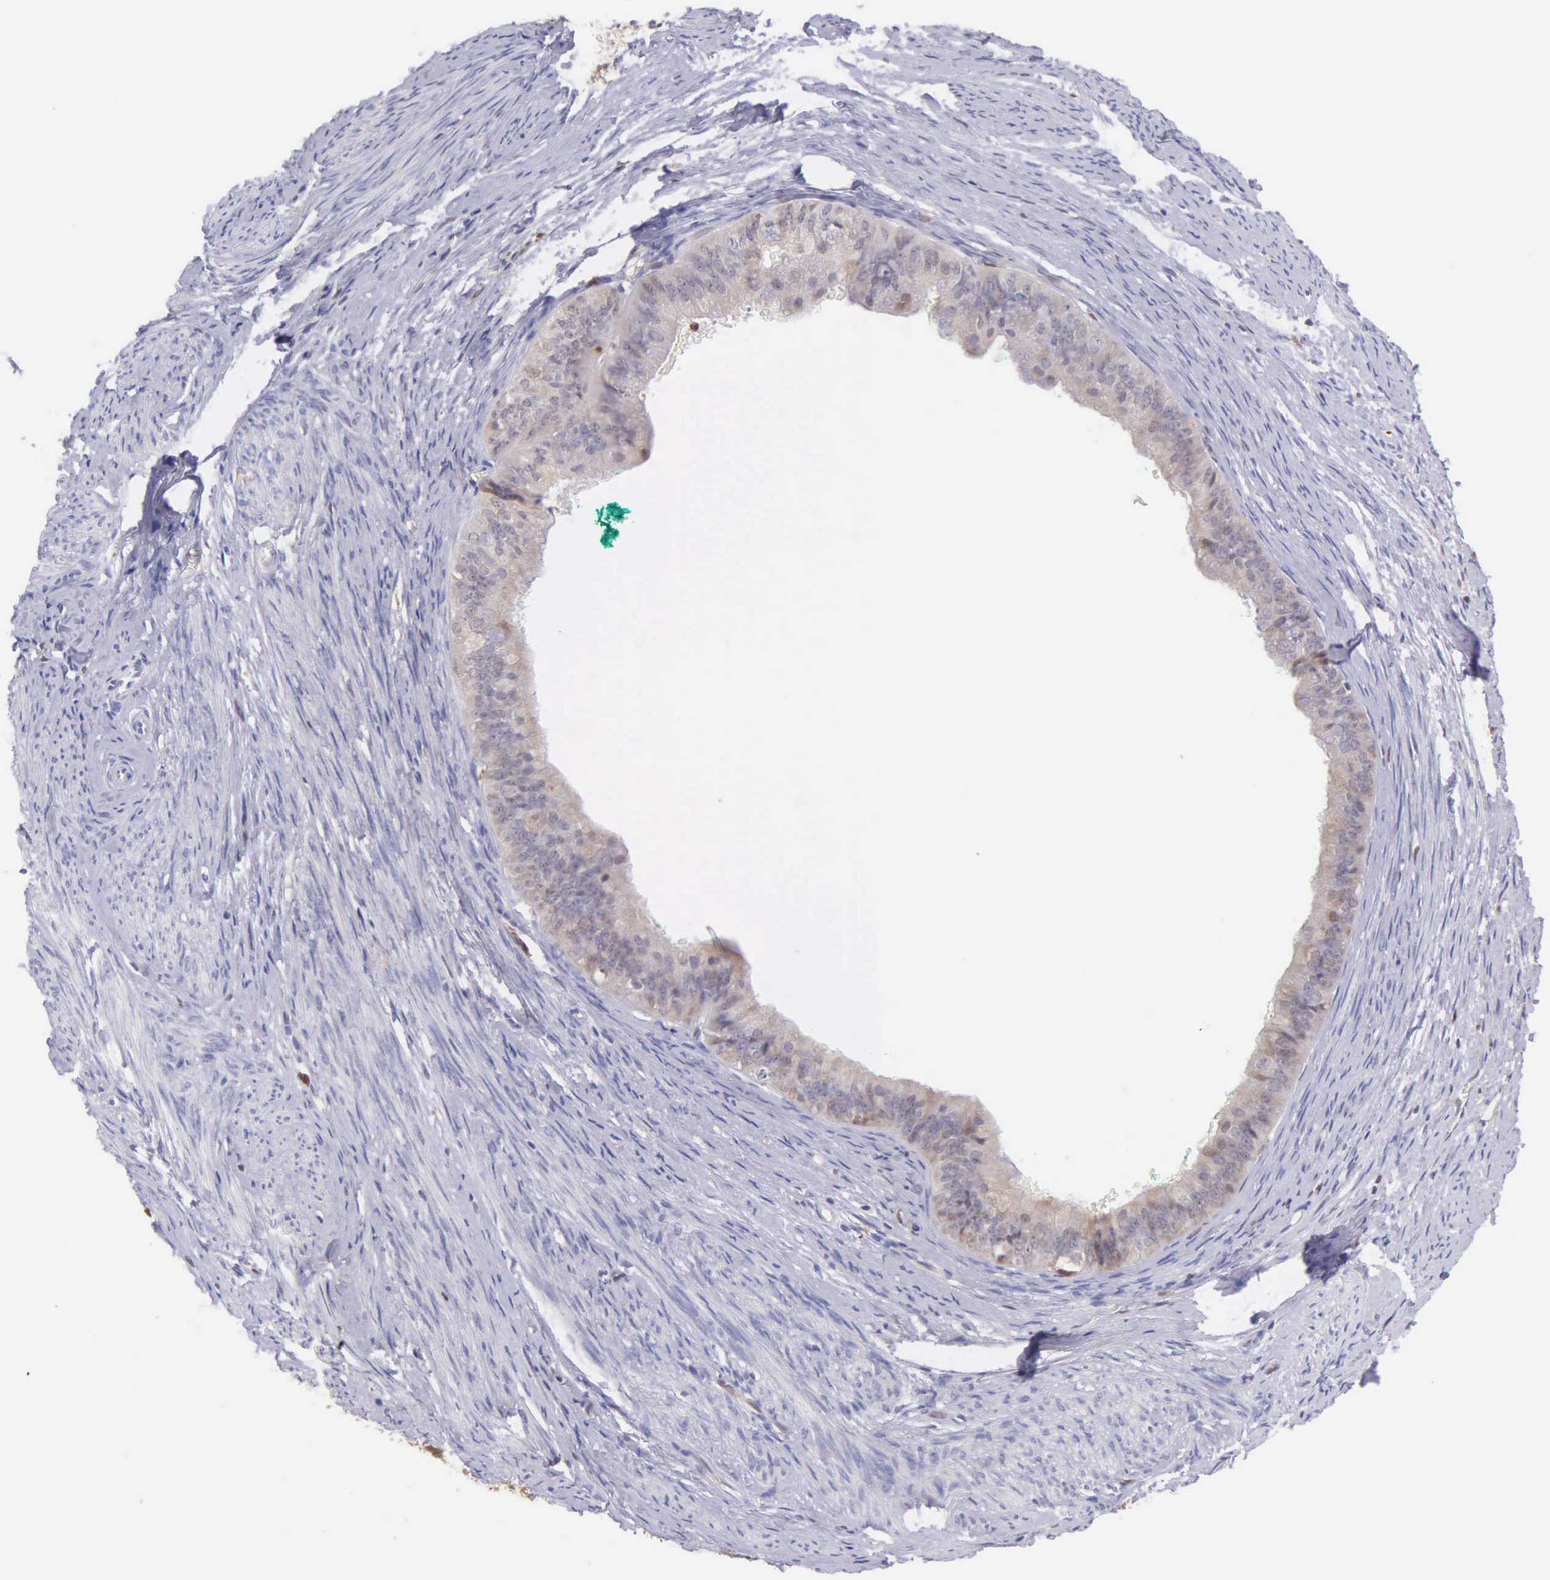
{"staining": {"intensity": "weak", "quantity": ">75%", "location": "cytoplasmic/membranous"}, "tissue": "endometrial cancer", "cell_type": "Tumor cells", "image_type": "cancer", "snomed": [{"axis": "morphology", "description": "Adenocarcinoma, NOS"}, {"axis": "topography", "description": "Endometrium"}], "caption": "Weak cytoplasmic/membranous staining is appreciated in about >75% of tumor cells in adenocarcinoma (endometrial). (brown staining indicates protein expression, while blue staining denotes nuclei).", "gene": "BID", "patient": {"sex": "female", "age": 76}}